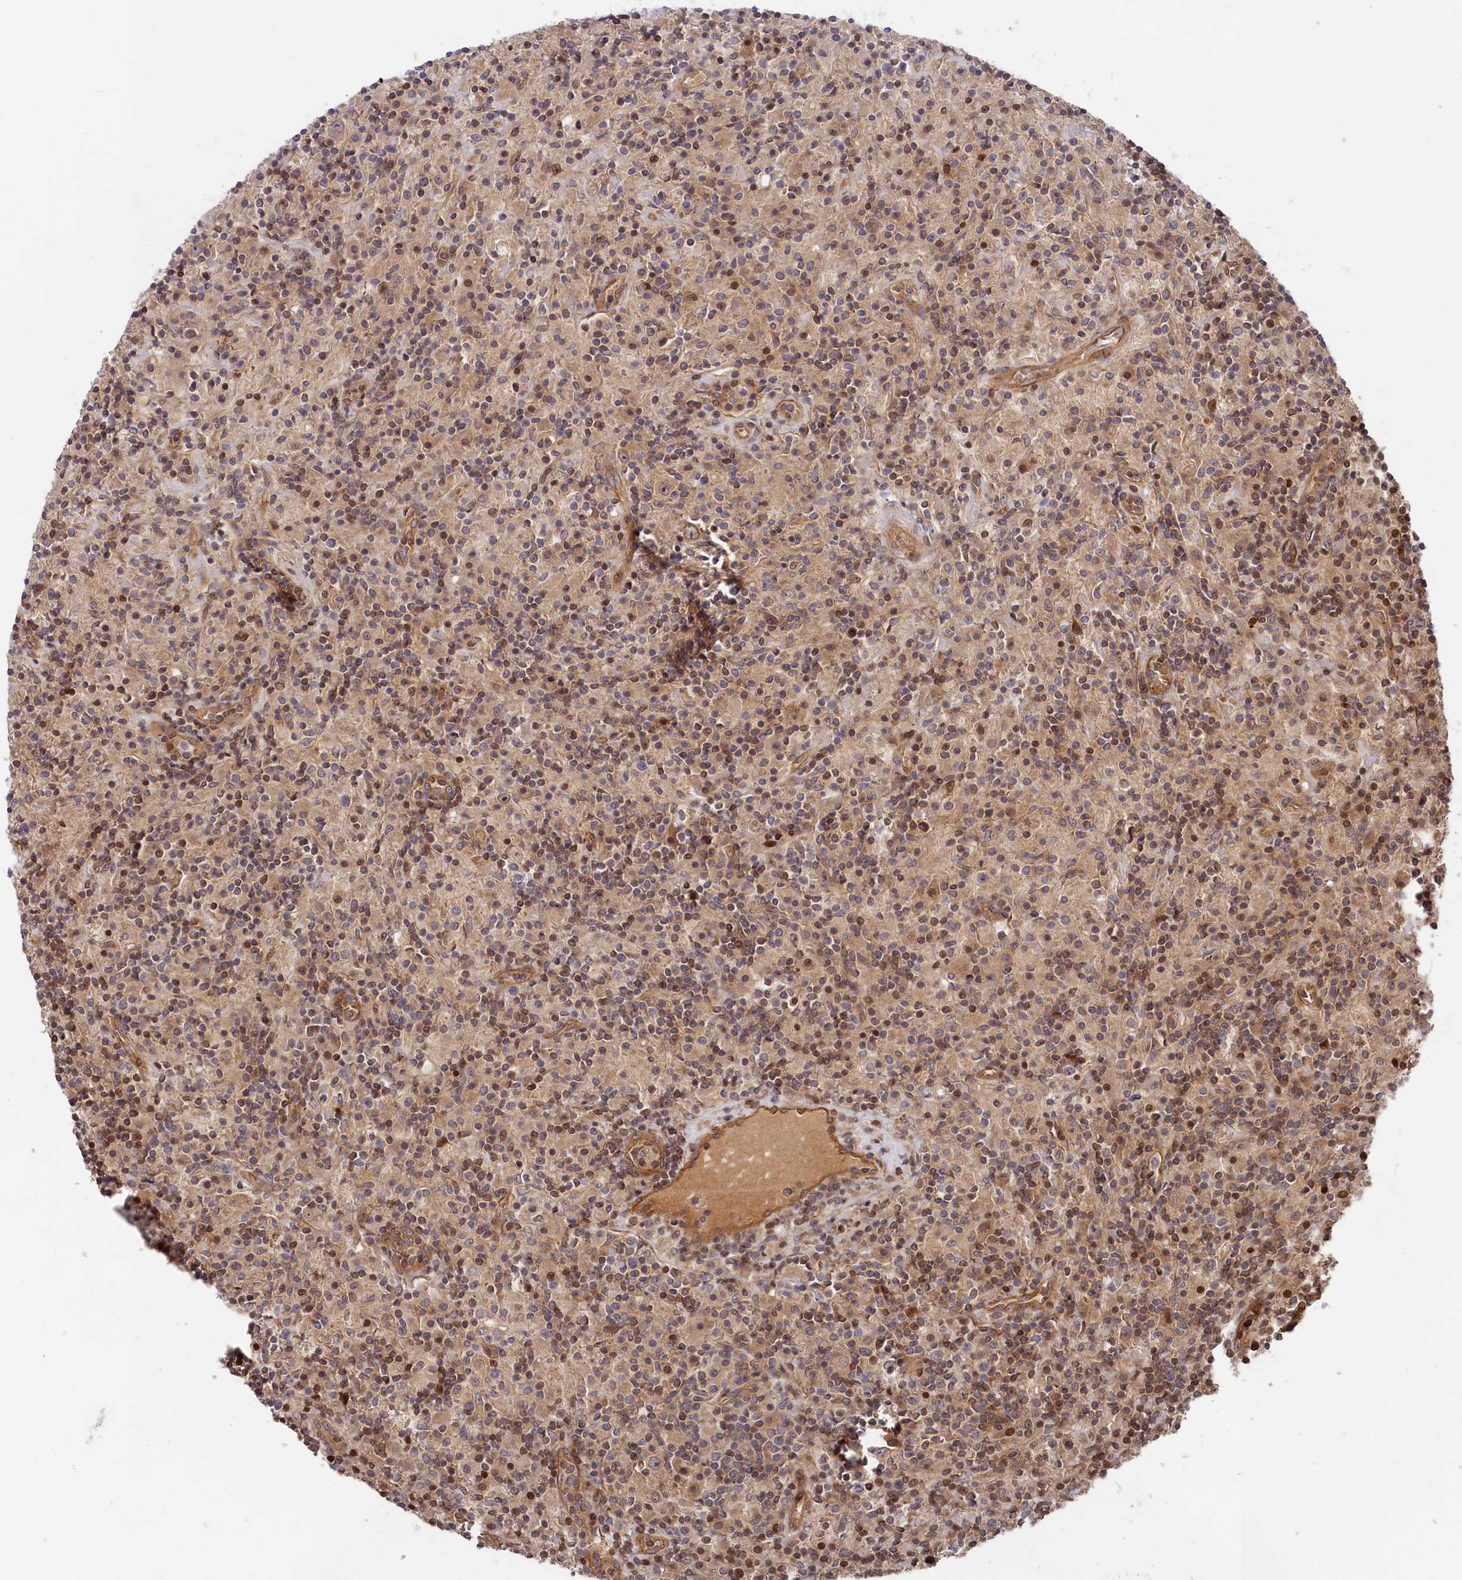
{"staining": {"intensity": "weak", "quantity": ">75%", "location": "cytoplasmic/membranous"}, "tissue": "lymphoma", "cell_type": "Tumor cells", "image_type": "cancer", "snomed": [{"axis": "morphology", "description": "Hodgkin's disease, NOS"}, {"axis": "topography", "description": "Lymph node"}], "caption": "Protein expression analysis of Hodgkin's disease shows weak cytoplasmic/membranous expression in about >75% of tumor cells.", "gene": "CEP44", "patient": {"sex": "male", "age": 70}}